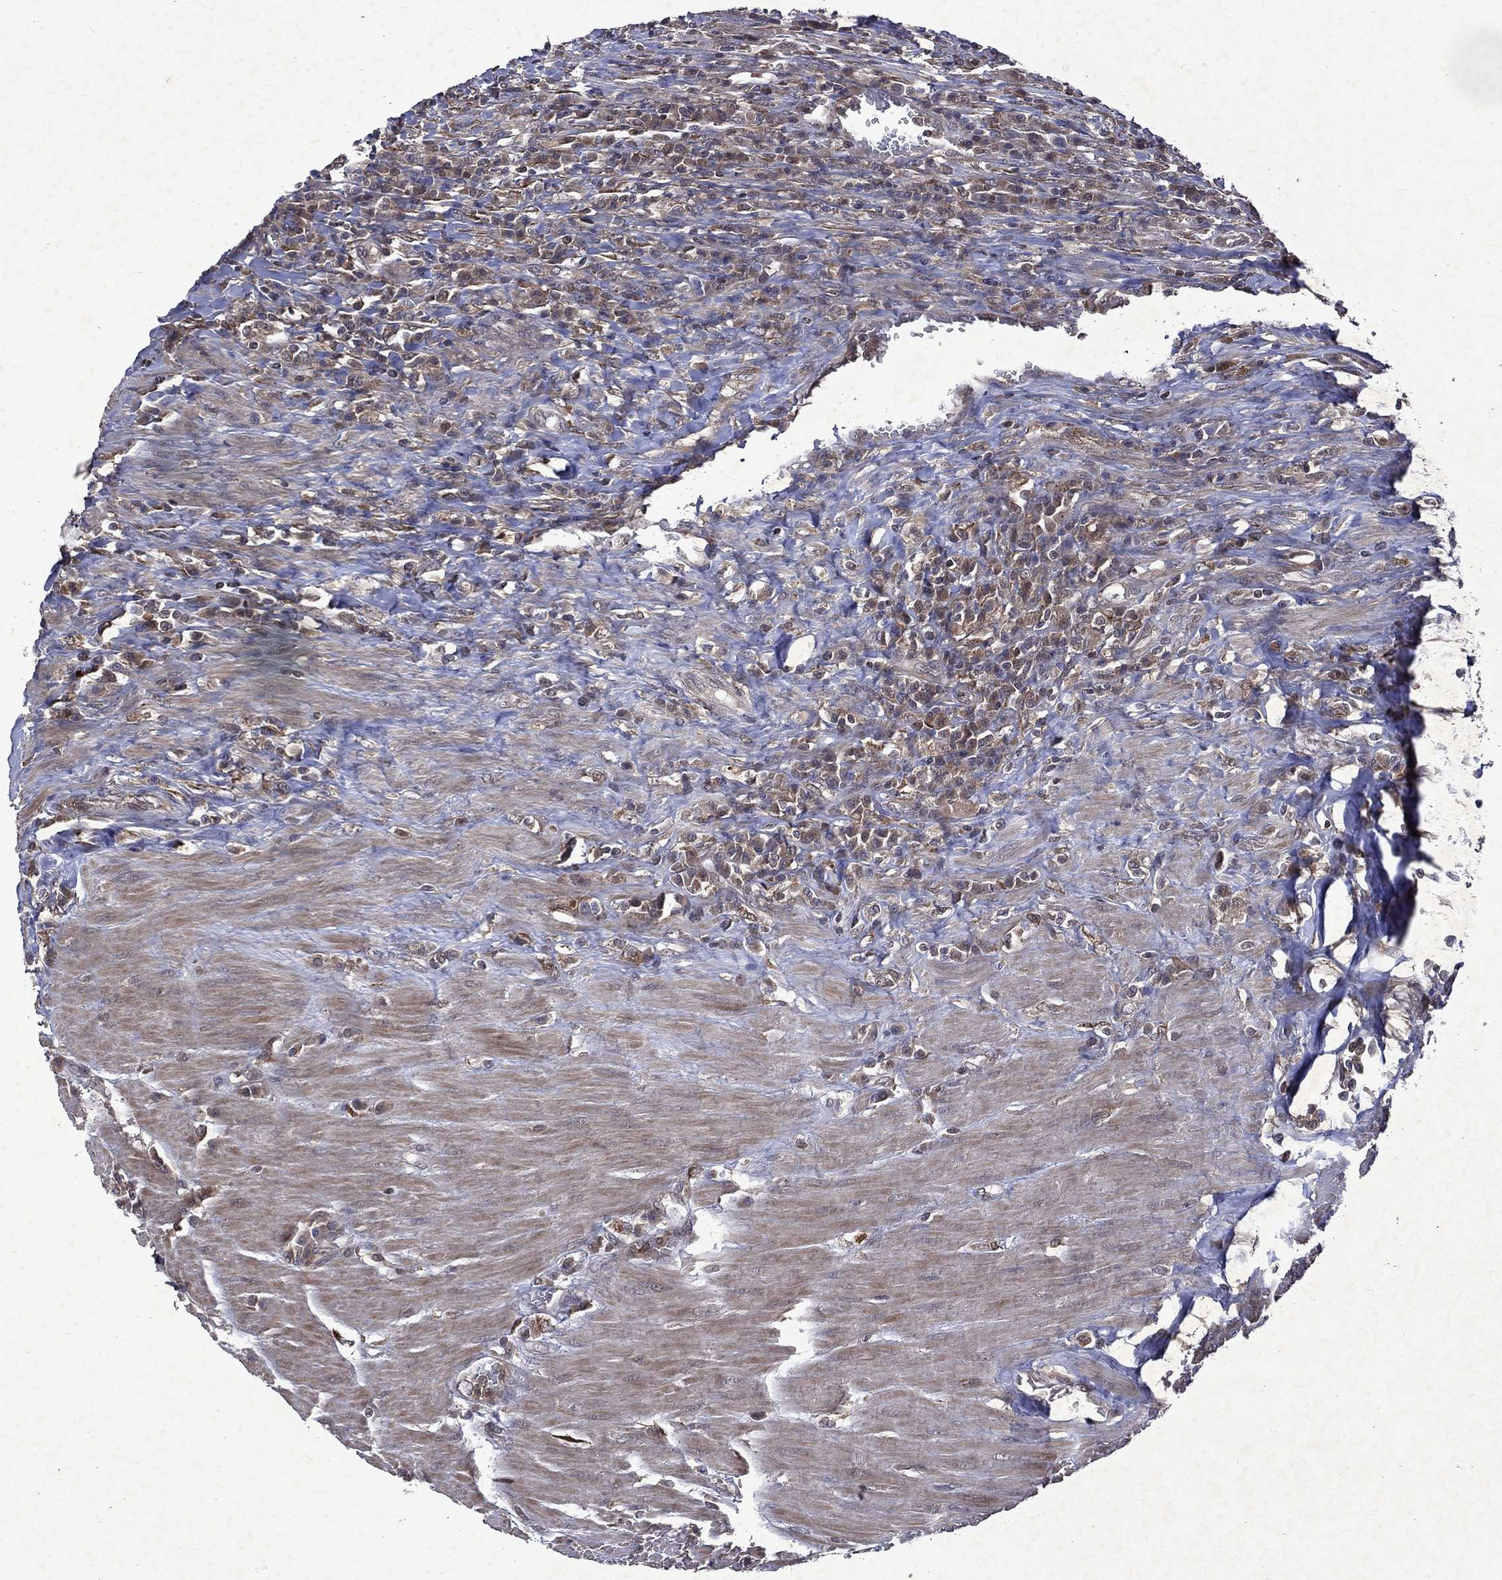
{"staining": {"intensity": "weak", "quantity": "25%-75%", "location": "cytoplasmic/membranous"}, "tissue": "colorectal cancer", "cell_type": "Tumor cells", "image_type": "cancer", "snomed": [{"axis": "morphology", "description": "Adenocarcinoma, NOS"}, {"axis": "topography", "description": "Colon"}], "caption": "DAB immunohistochemical staining of colorectal cancer (adenocarcinoma) shows weak cytoplasmic/membranous protein staining in approximately 25%-75% of tumor cells.", "gene": "MTAP", "patient": {"sex": "female", "age": 86}}